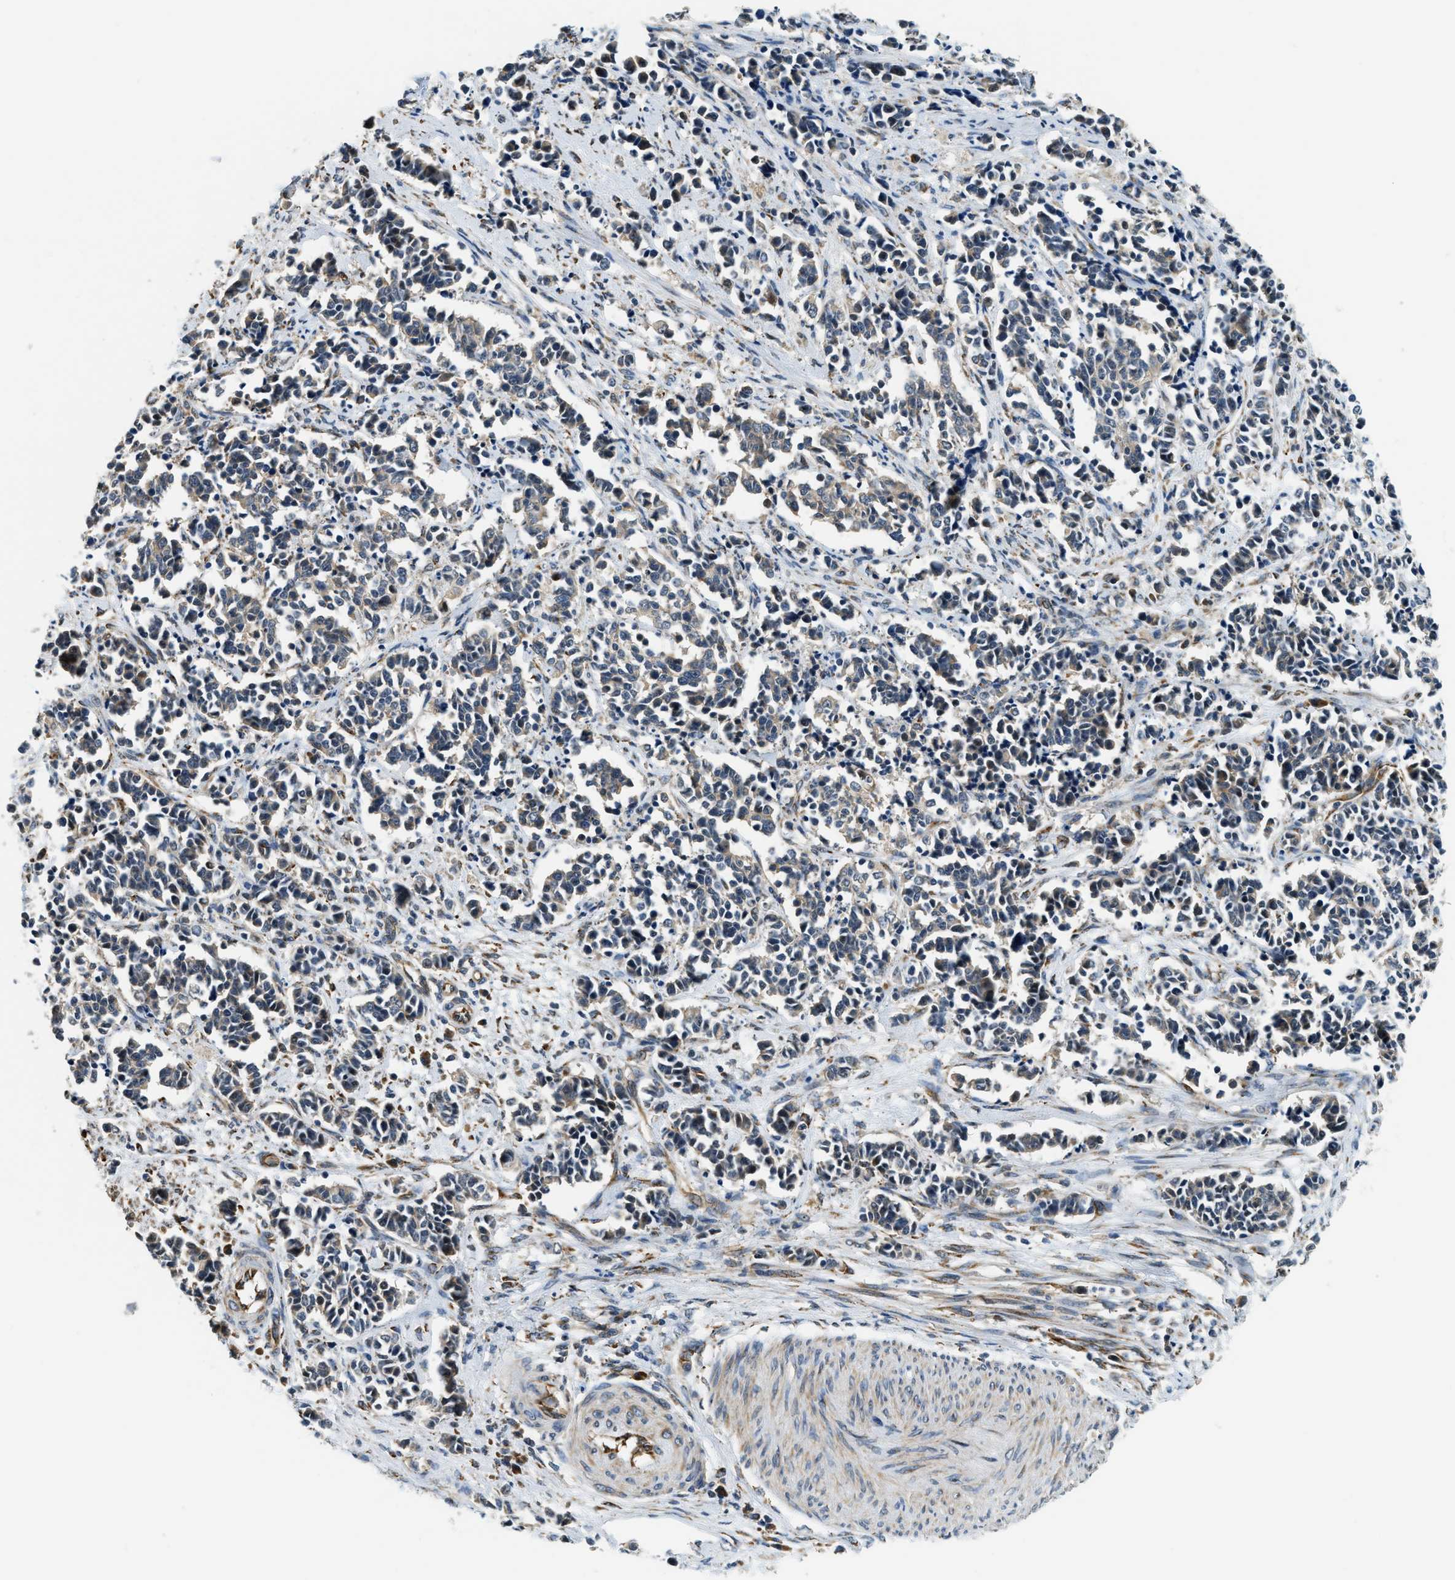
{"staining": {"intensity": "weak", "quantity": "<25%", "location": "cytoplasmic/membranous"}, "tissue": "cervical cancer", "cell_type": "Tumor cells", "image_type": "cancer", "snomed": [{"axis": "morphology", "description": "Normal tissue, NOS"}, {"axis": "morphology", "description": "Squamous cell carcinoma, NOS"}, {"axis": "topography", "description": "Cervix"}], "caption": "DAB (3,3'-diaminobenzidine) immunohistochemical staining of cervical squamous cell carcinoma displays no significant expression in tumor cells.", "gene": "ALOX12", "patient": {"sex": "female", "age": 35}}